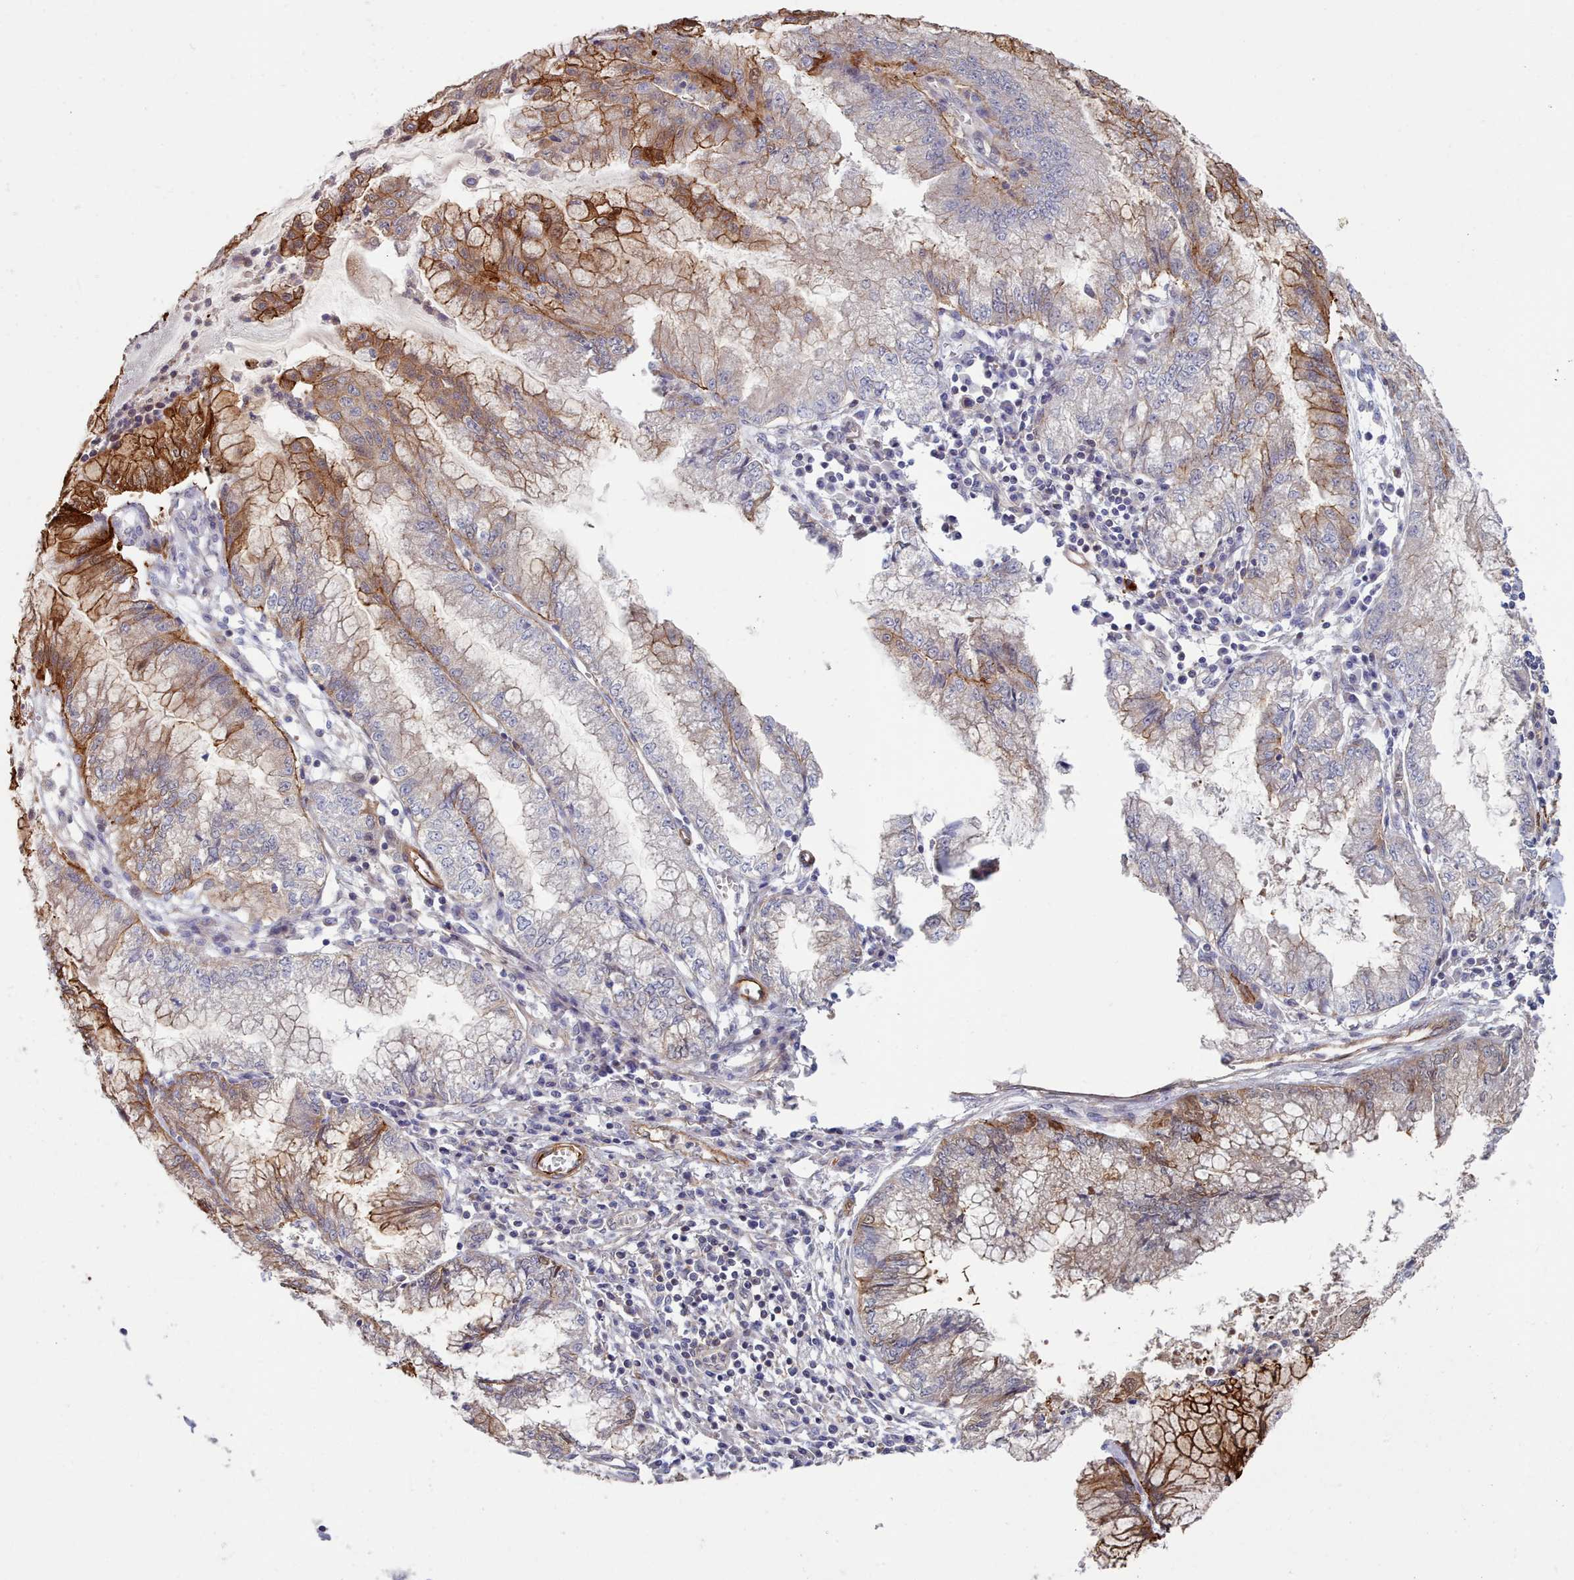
{"staining": {"intensity": "strong", "quantity": "25%-75%", "location": "cytoplasmic/membranous,nuclear"}, "tissue": "pancreatic cancer", "cell_type": "Tumor cells", "image_type": "cancer", "snomed": [{"axis": "morphology", "description": "Adenocarcinoma, NOS"}, {"axis": "topography", "description": "Pancreas"}], "caption": "A high amount of strong cytoplasmic/membranous and nuclear staining is present in approximately 25%-75% of tumor cells in pancreatic adenocarcinoma tissue.", "gene": "G6PC1", "patient": {"sex": "male", "age": 73}}